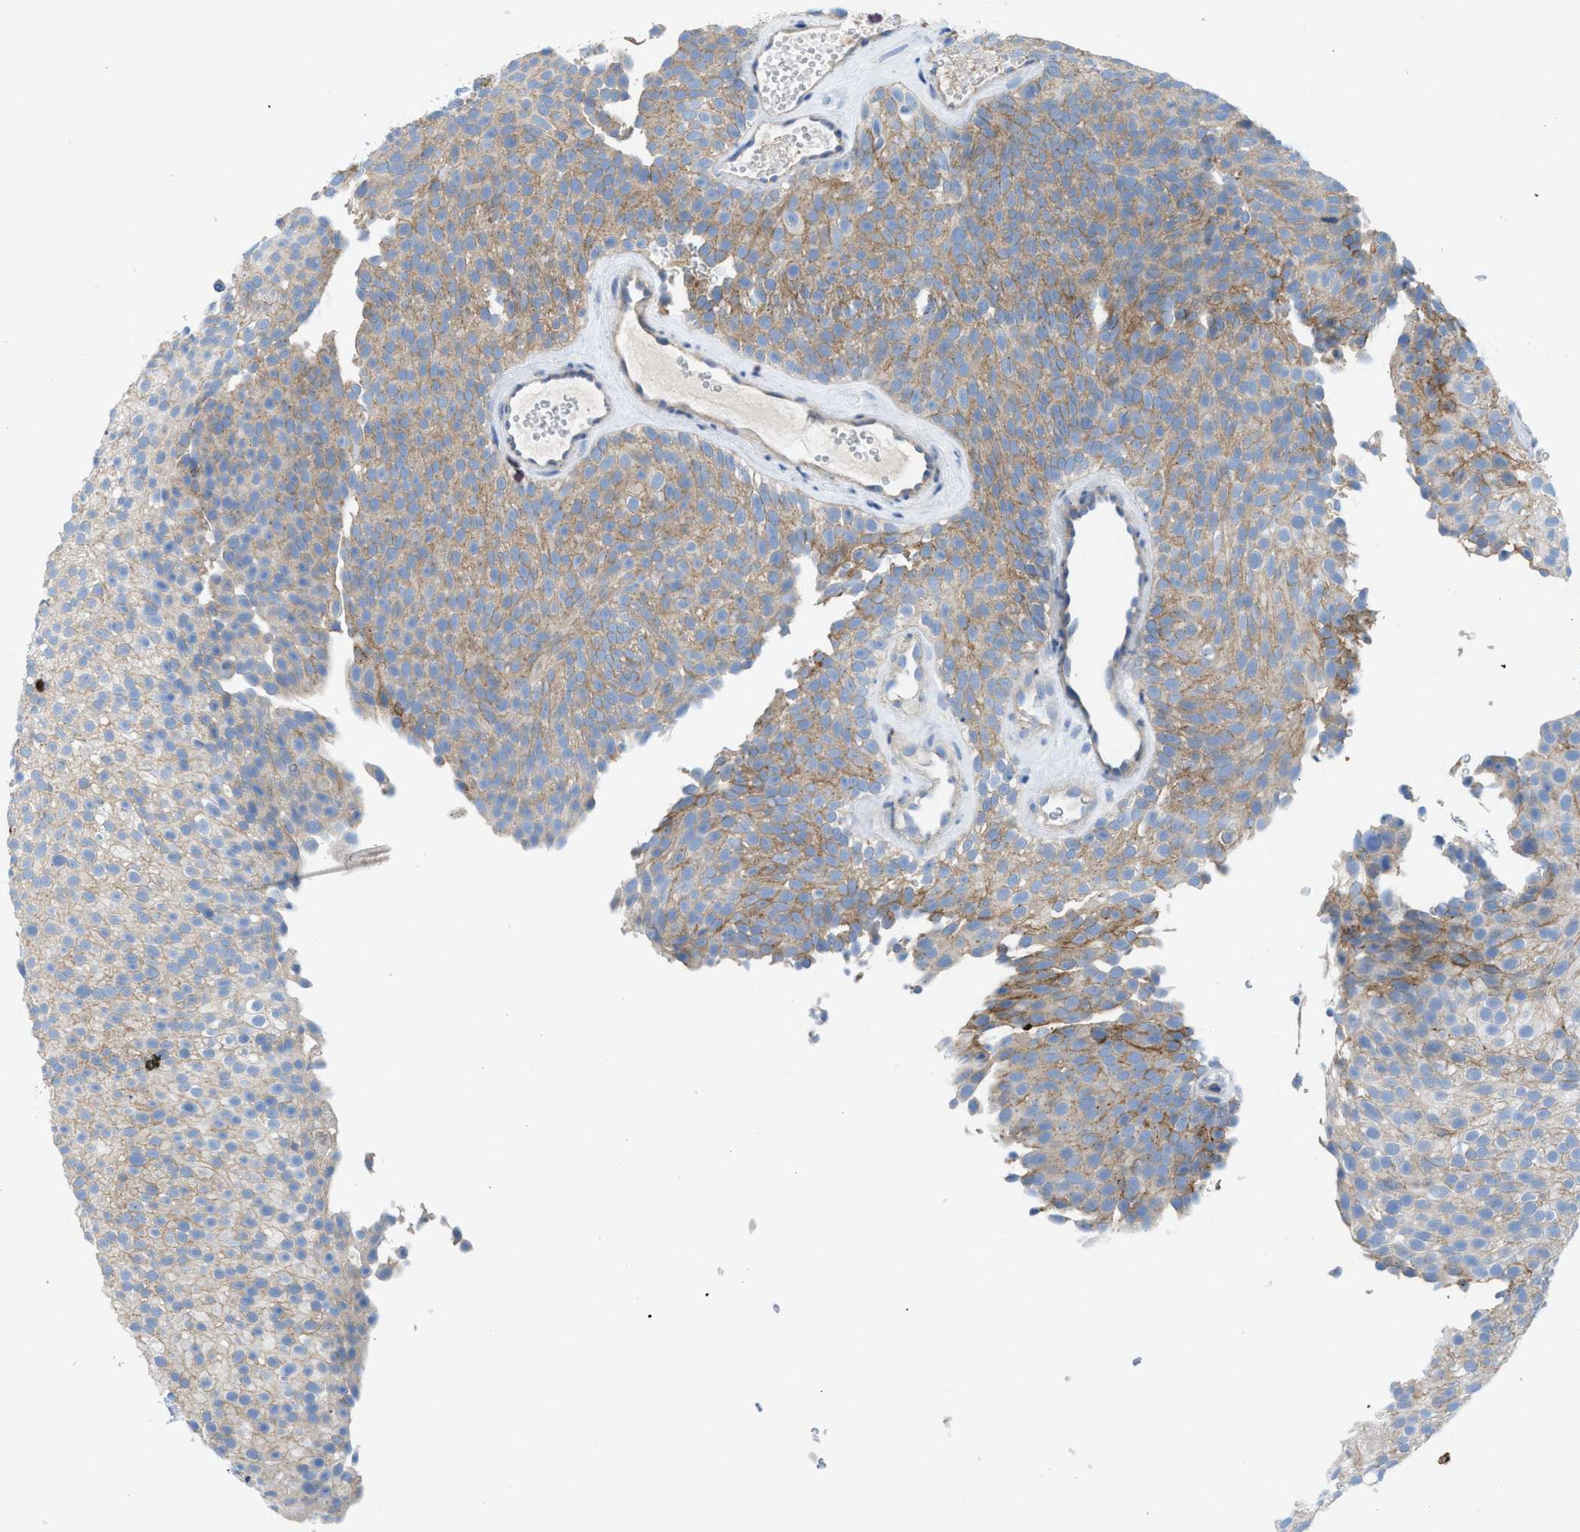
{"staining": {"intensity": "moderate", "quantity": ">75%", "location": "cytoplasmic/membranous"}, "tissue": "urothelial cancer", "cell_type": "Tumor cells", "image_type": "cancer", "snomed": [{"axis": "morphology", "description": "Urothelial carcinoma, Low grade"}, {"axis": "topography", "description": "Urinary bladder"}], "caption": "Moderate cytoplasmic/membranous positivity for a protein is seen in about >75% of tumor cells of low-grade urothelial carcinoma using immunohistochemistry (IHC).", "gene": "CMTM1", "patient": {"sex": "male", "age": 78}}